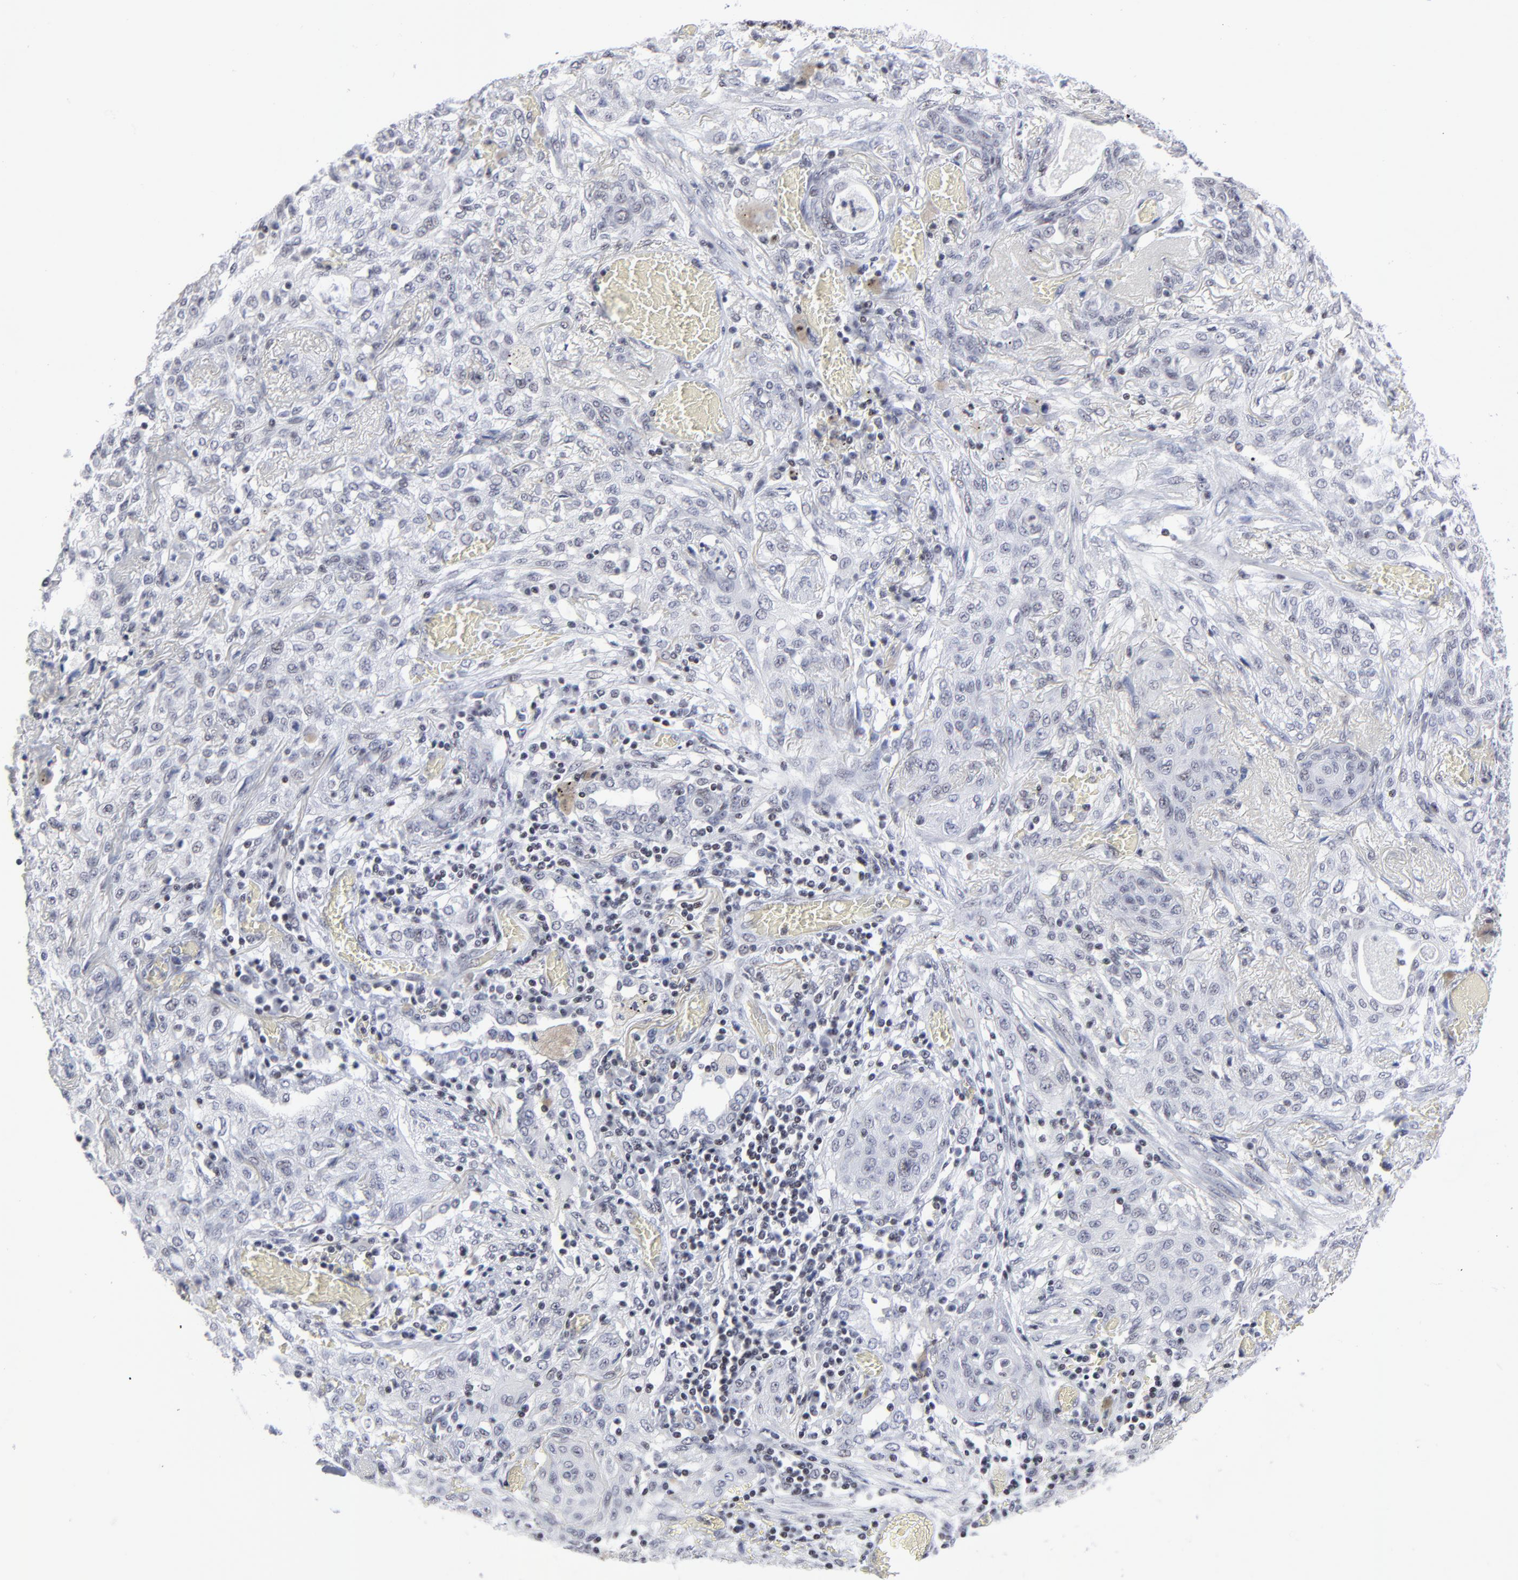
{"staining": {"intensity": "negative", "quantity": "none", "location": "none"}, "tissue": "lung cancer", "cell_type": "Tumor cells", "image_type": "cancer", "snomed": [{"axis": "morphology", "description": "Squamous cell carcinoma, NOS"}, {"axis": "topography", "description": "Lung"}], "caption": "There is no significant staining in tumor cells of lung squamous cell carcinoma. Nuclei are stained in blue.", "gene": "SP2", "patient": {"sex": "female", "age": 47}}